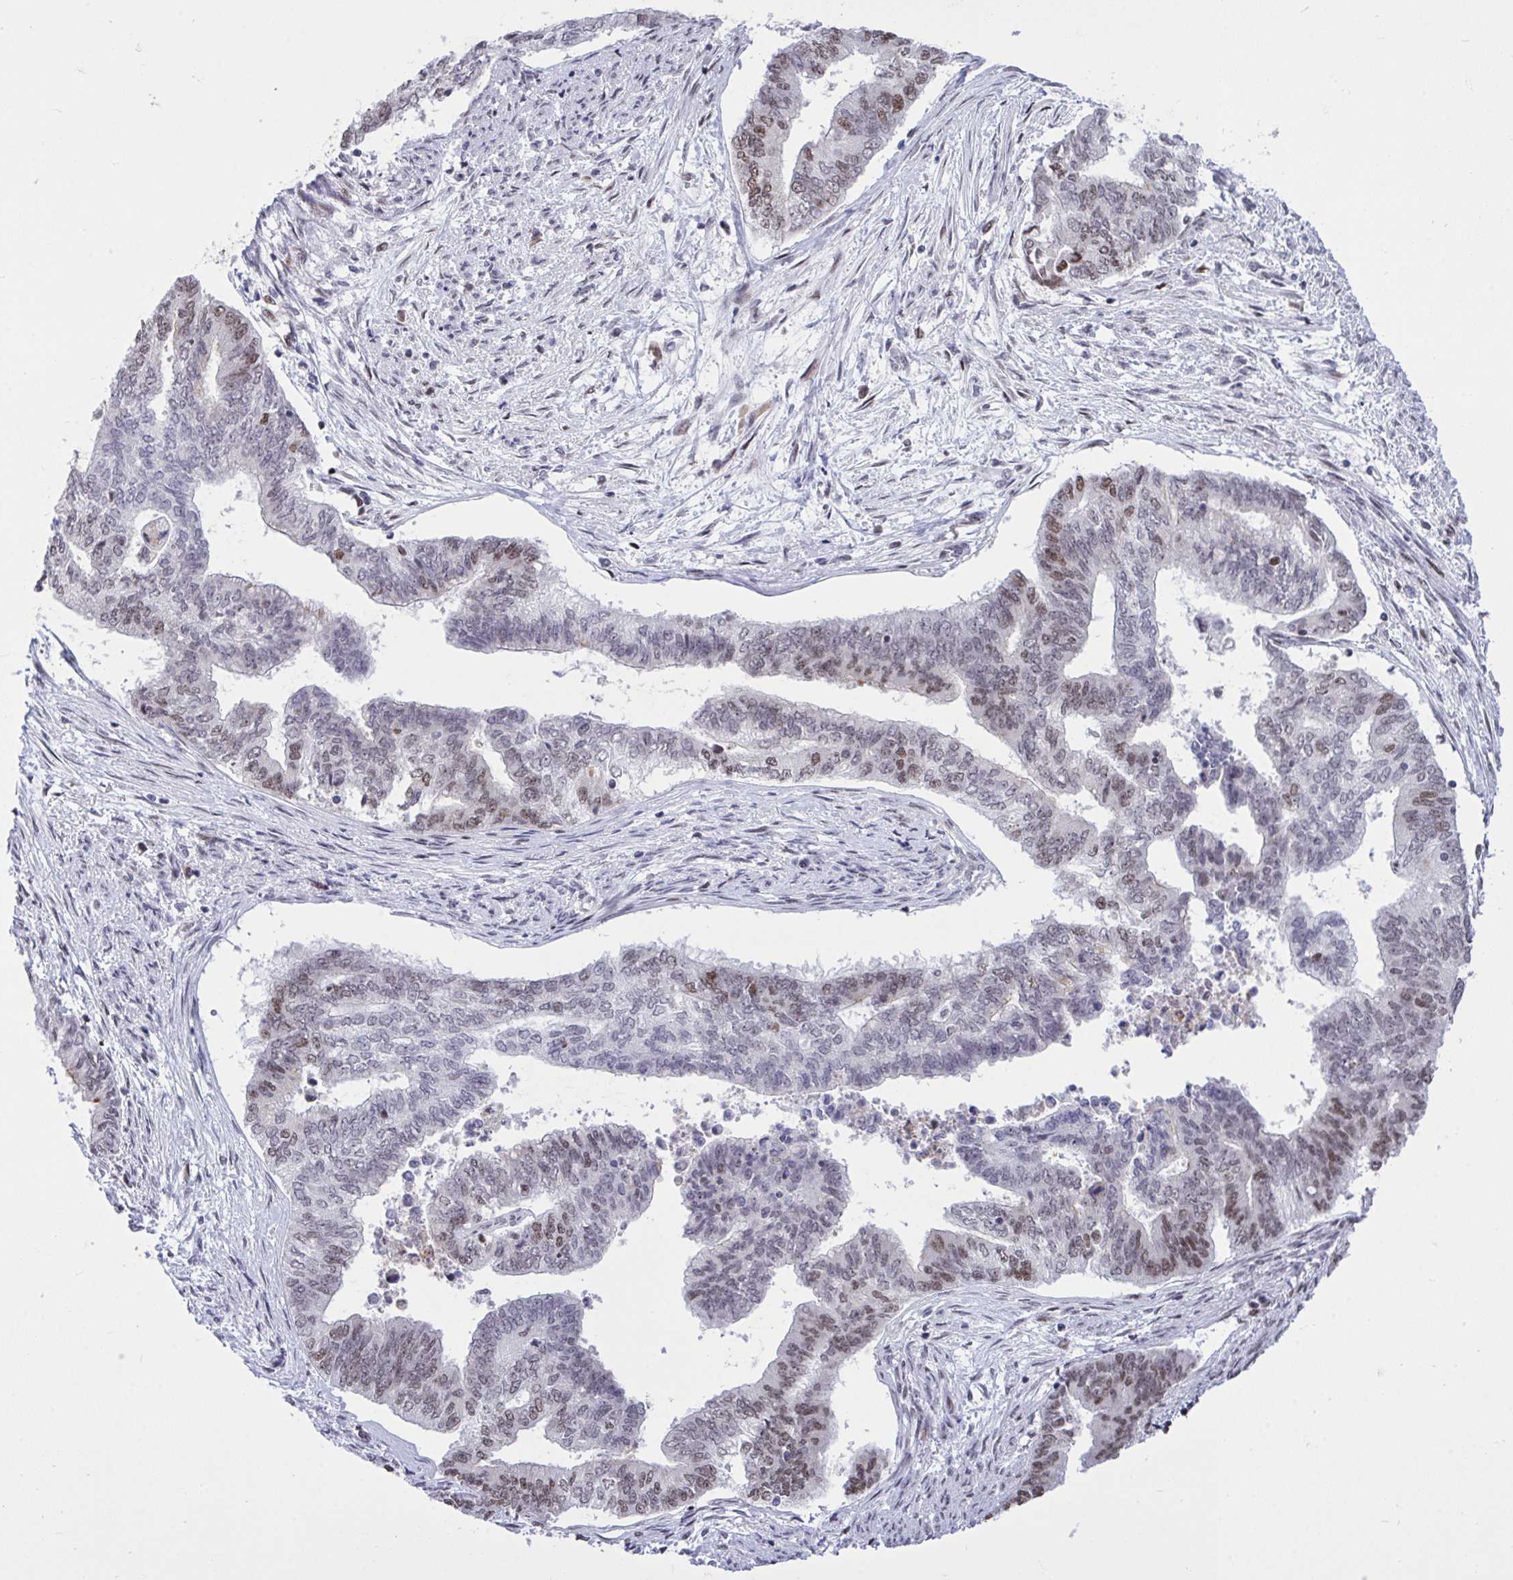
{"staining": {"intensity": "moderate", "quantity": "25%-75%", "location": "nuclear"}, "tissue": "endometrial cancer", "cell_type": "Tumor cells", "image_type": "cancer", "snomed": [{"axis": "morphology", "description": "Adenocarcinoma, NOS"}, {"axis": "topography", "description": "Endometrium"}], "caption": "Tumor cells demonstrate medium levels of moderate nuclear positivity in approximately 25%-75% of cells in human endometrial cancer (adenocarcinoma).", "gene": "C1QL2", "patient": {"sex": "female", "age": 65}}